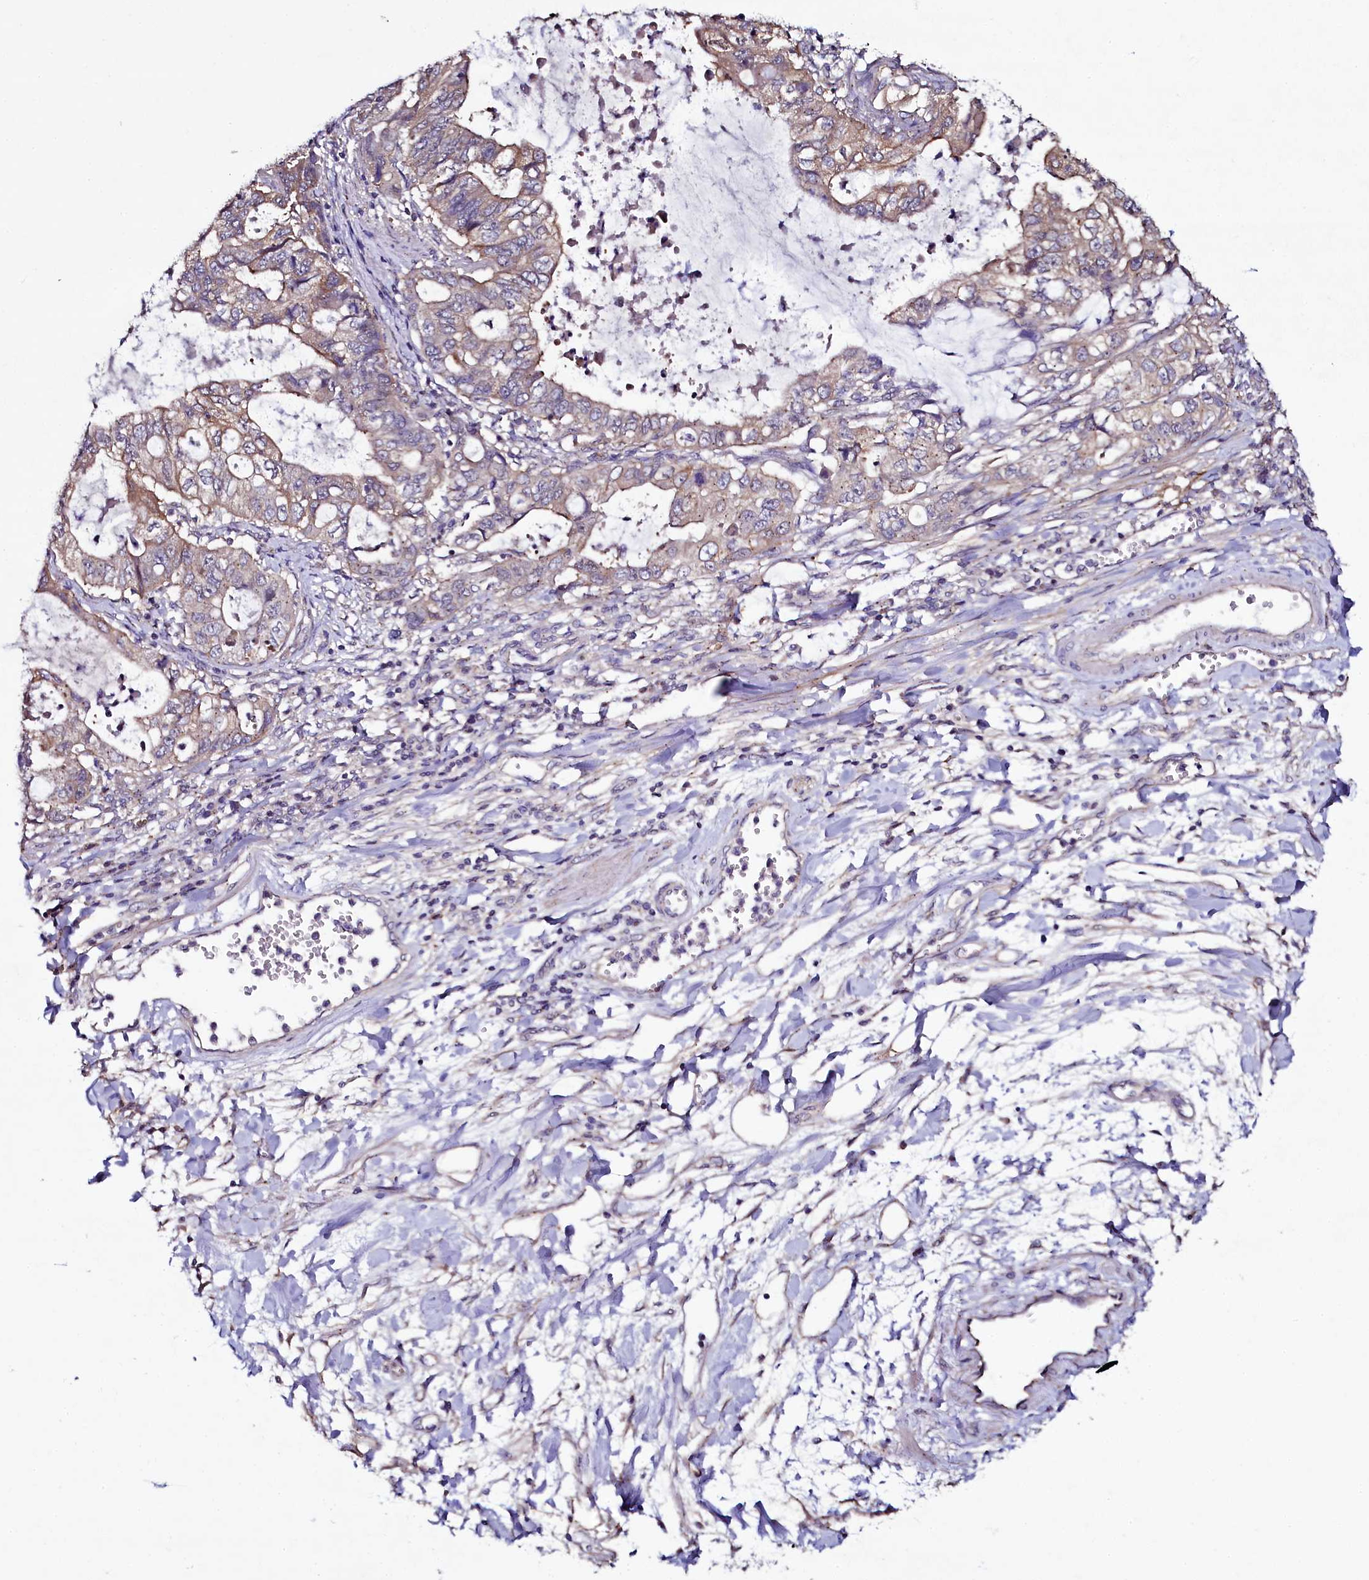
{"staining": {"intensity": "moderate", "quantity": "25%-75%", "location": "cytoplasmic/membranous"}, "tissue": "stomach cancer", "cell_type": "Tumor cells", "image_type": "cancer", "snomed": [{"axis": "morphology", "description": "Adenocarcinoma, NOS"}, {"axis": "topography", "description": "Stomach, upper"}], "caption": "Immunohistochemistry micrograph of neoplastic tissue: human stomach adenocarcinoma stained using immunohistochemistry demonstrates medium levels of moderate protein expression localized specifically in the cytoplasmic/membranous of tumor cells, appearing as a cytoplasmic/membranous brown color.", "gene": "USPL1", "patient": {"sex": "female", "age": 52}}